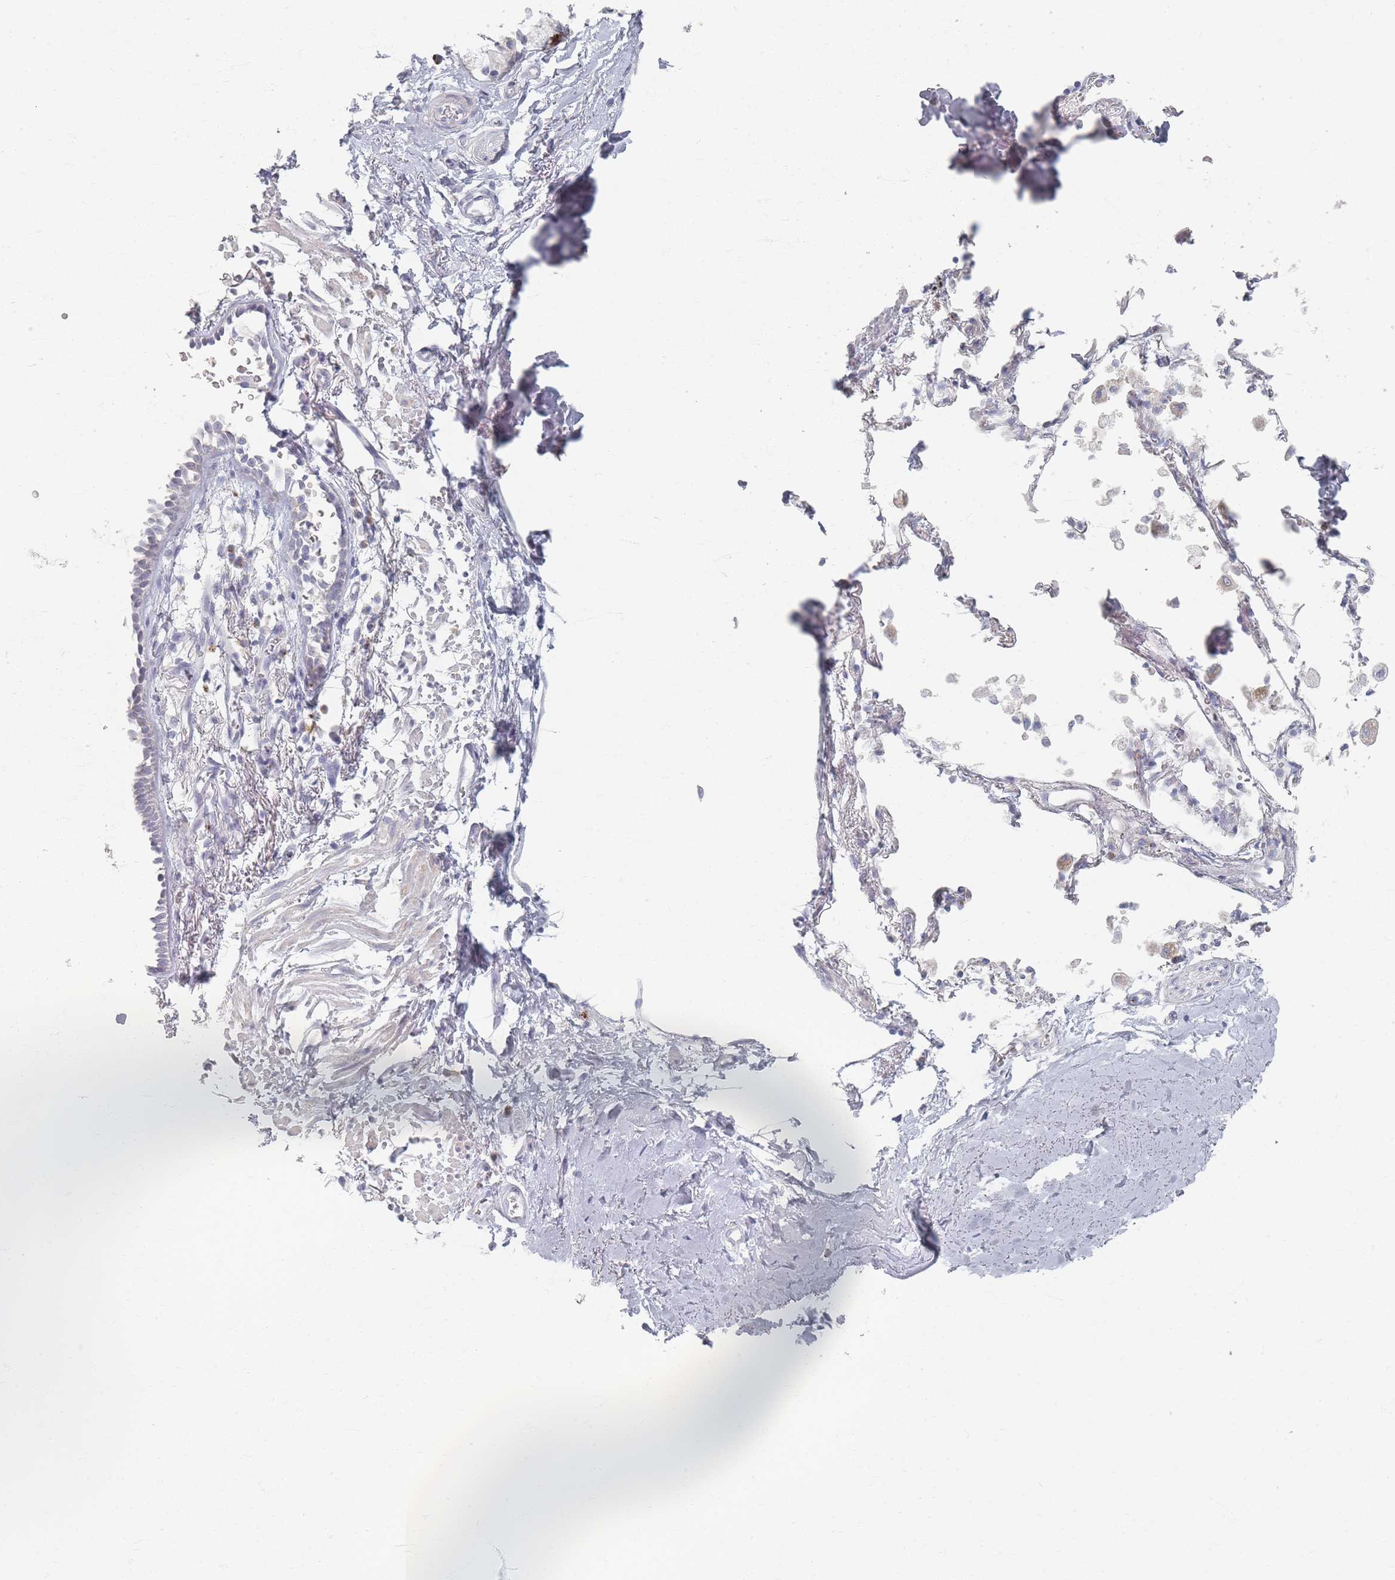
{"staining": {"intensity": "negative", "quantity": "none", "location": "none"}, "tissue": "adipose tissue", "cell_type": "Adipocytes", "image_type": "normal", "snomed": [{"axis": "morphology", "description": "Normal tissue, NOS"}, {"axis": "topography", "description": "Cartilage tissue"}], "caption": "IHC of normal human adipose tissue shows no positivity in adipocytes.", "gene": "ENSG00000251357", "patient": {"sex": "male", "age": 73}}